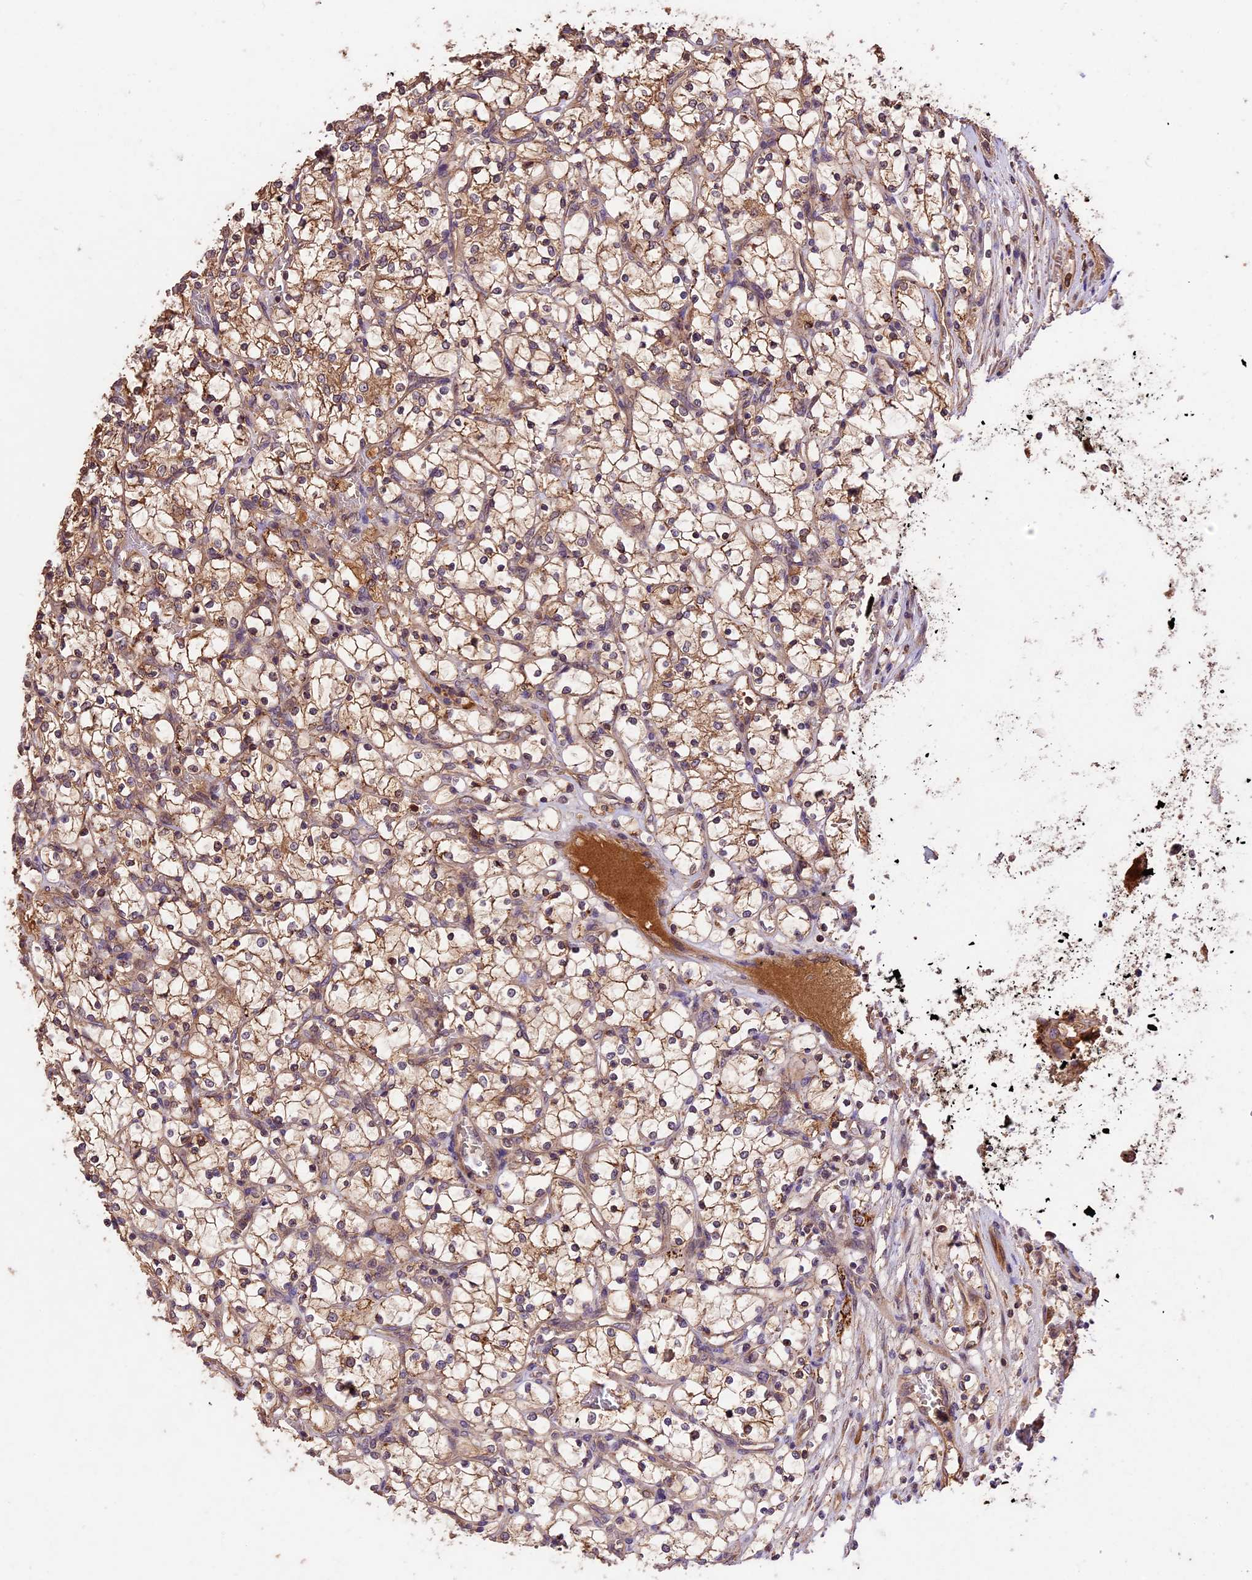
{"staining": {"intensity": "moderate", "quantity": ">75%", "location": "cytoplasmic/membranous"}, "tissue": "renal cancer", "cell_type": "Tumor cells", "image_type": "cancer", "snomed": [{"axis": "morphology", "description": "Adenocarcinoma, NOS"}, {"axis": "topography", "description": "Kidney"}], "caption": "Renal cancer (adenocarcinoma) was stained to show a protein in brown. There is medium levels of moderate cytoplasmic/membranous staining in approximately >75% of tumor cells. (brown staining indicates protein expression, while blue staining denotes nuclei).", "gene": "CRLF1", "patient": {"sex": "female", "age": 69}}